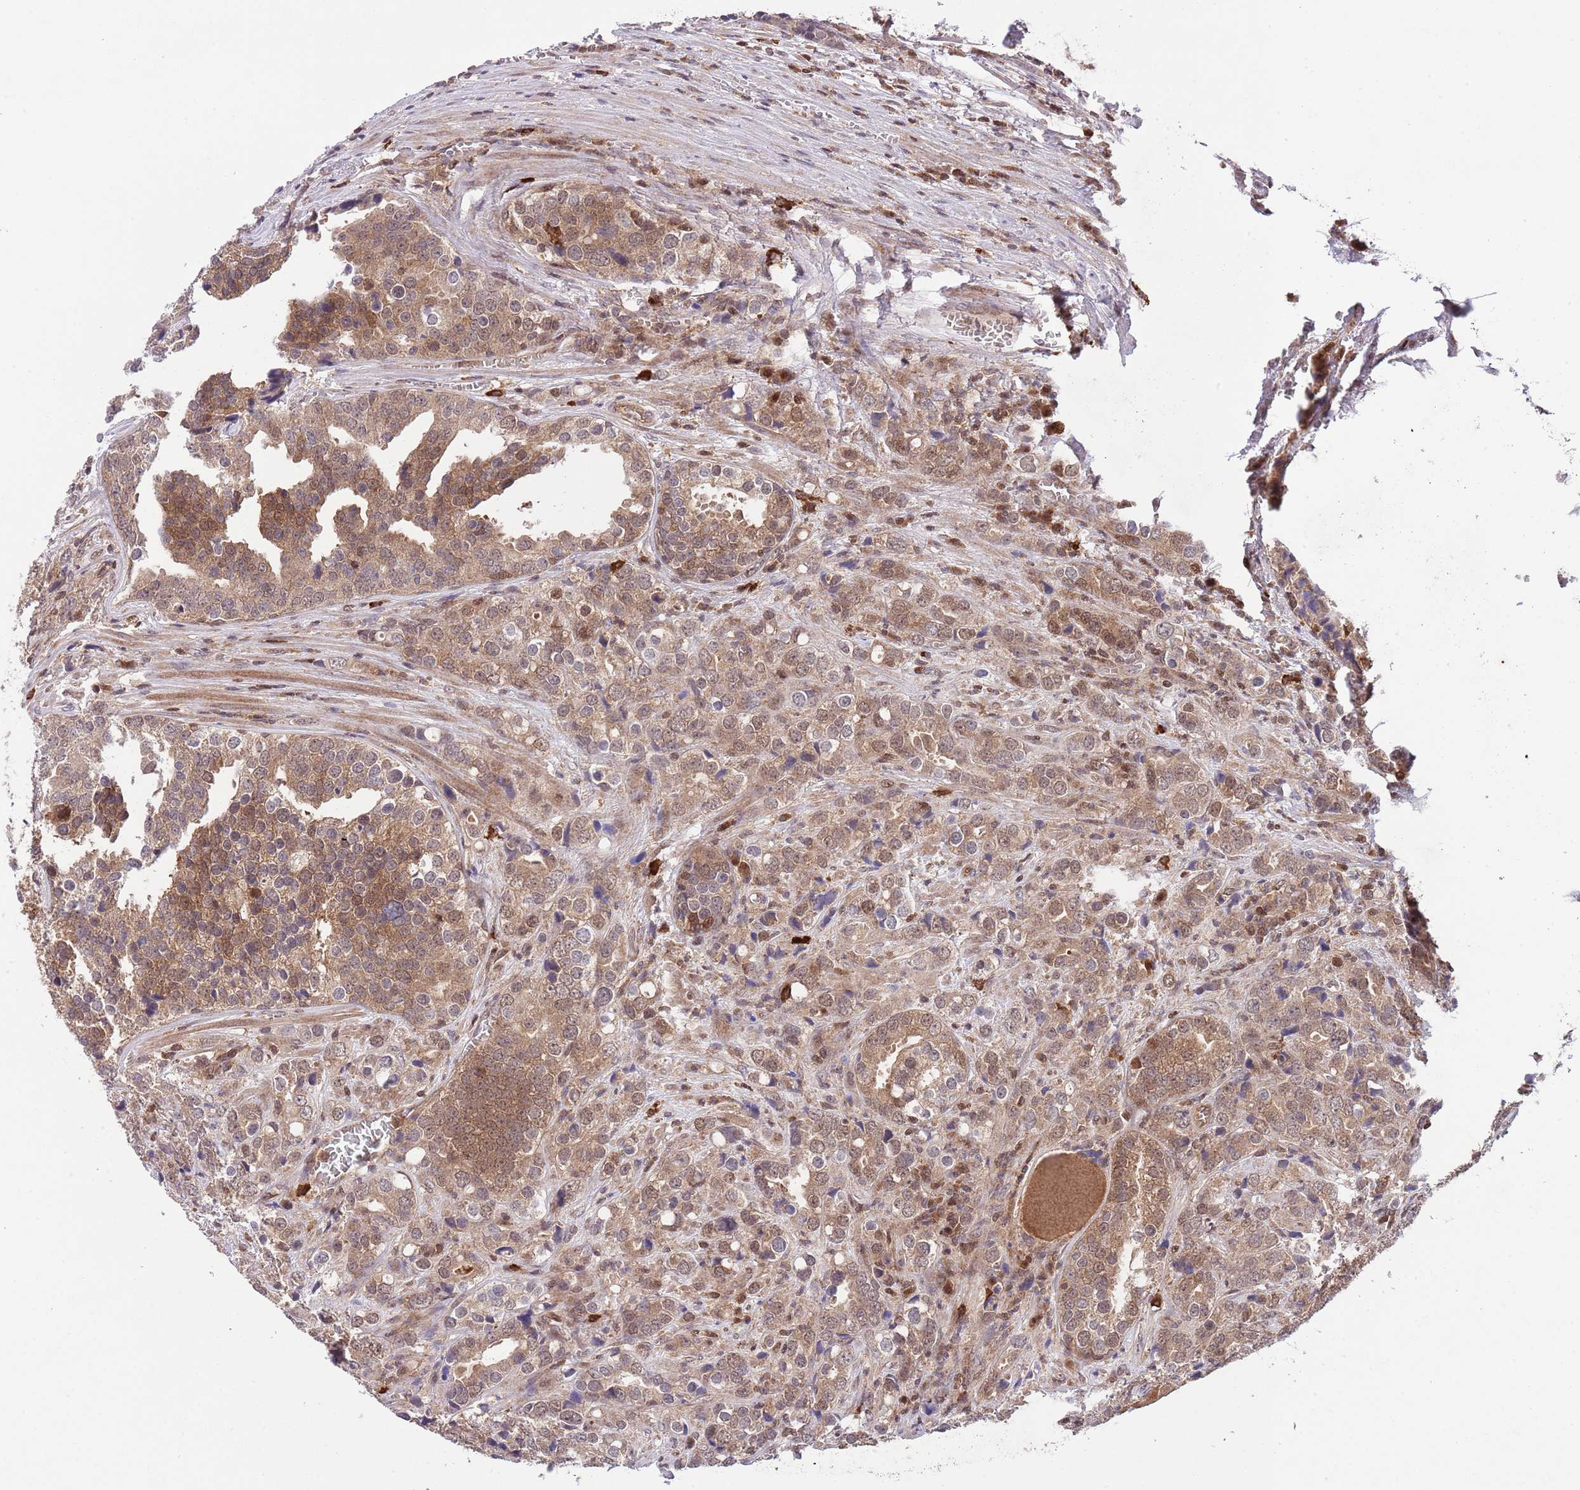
{"staining": {"intensity": "weak", "quantity": ">75%", "location": "cytoplasmic/membranous,nuclear"}, "tissue": "prostate cancer", "cell_type": "Tumor cells", "image_type": "cancer", "snomed": [{"axis": "morphology", "description": "Adenocarcinoma, High grade"}, {"axis": "topography", "description": "Prostate"}], "caption": "Prostate cancer (high-grade adenocarcinoma) stained with a protein marker demonstrates weak staining in tumor cells.", "gene": "HDHD2", "patient": {"sex": "male", "age": 71}}